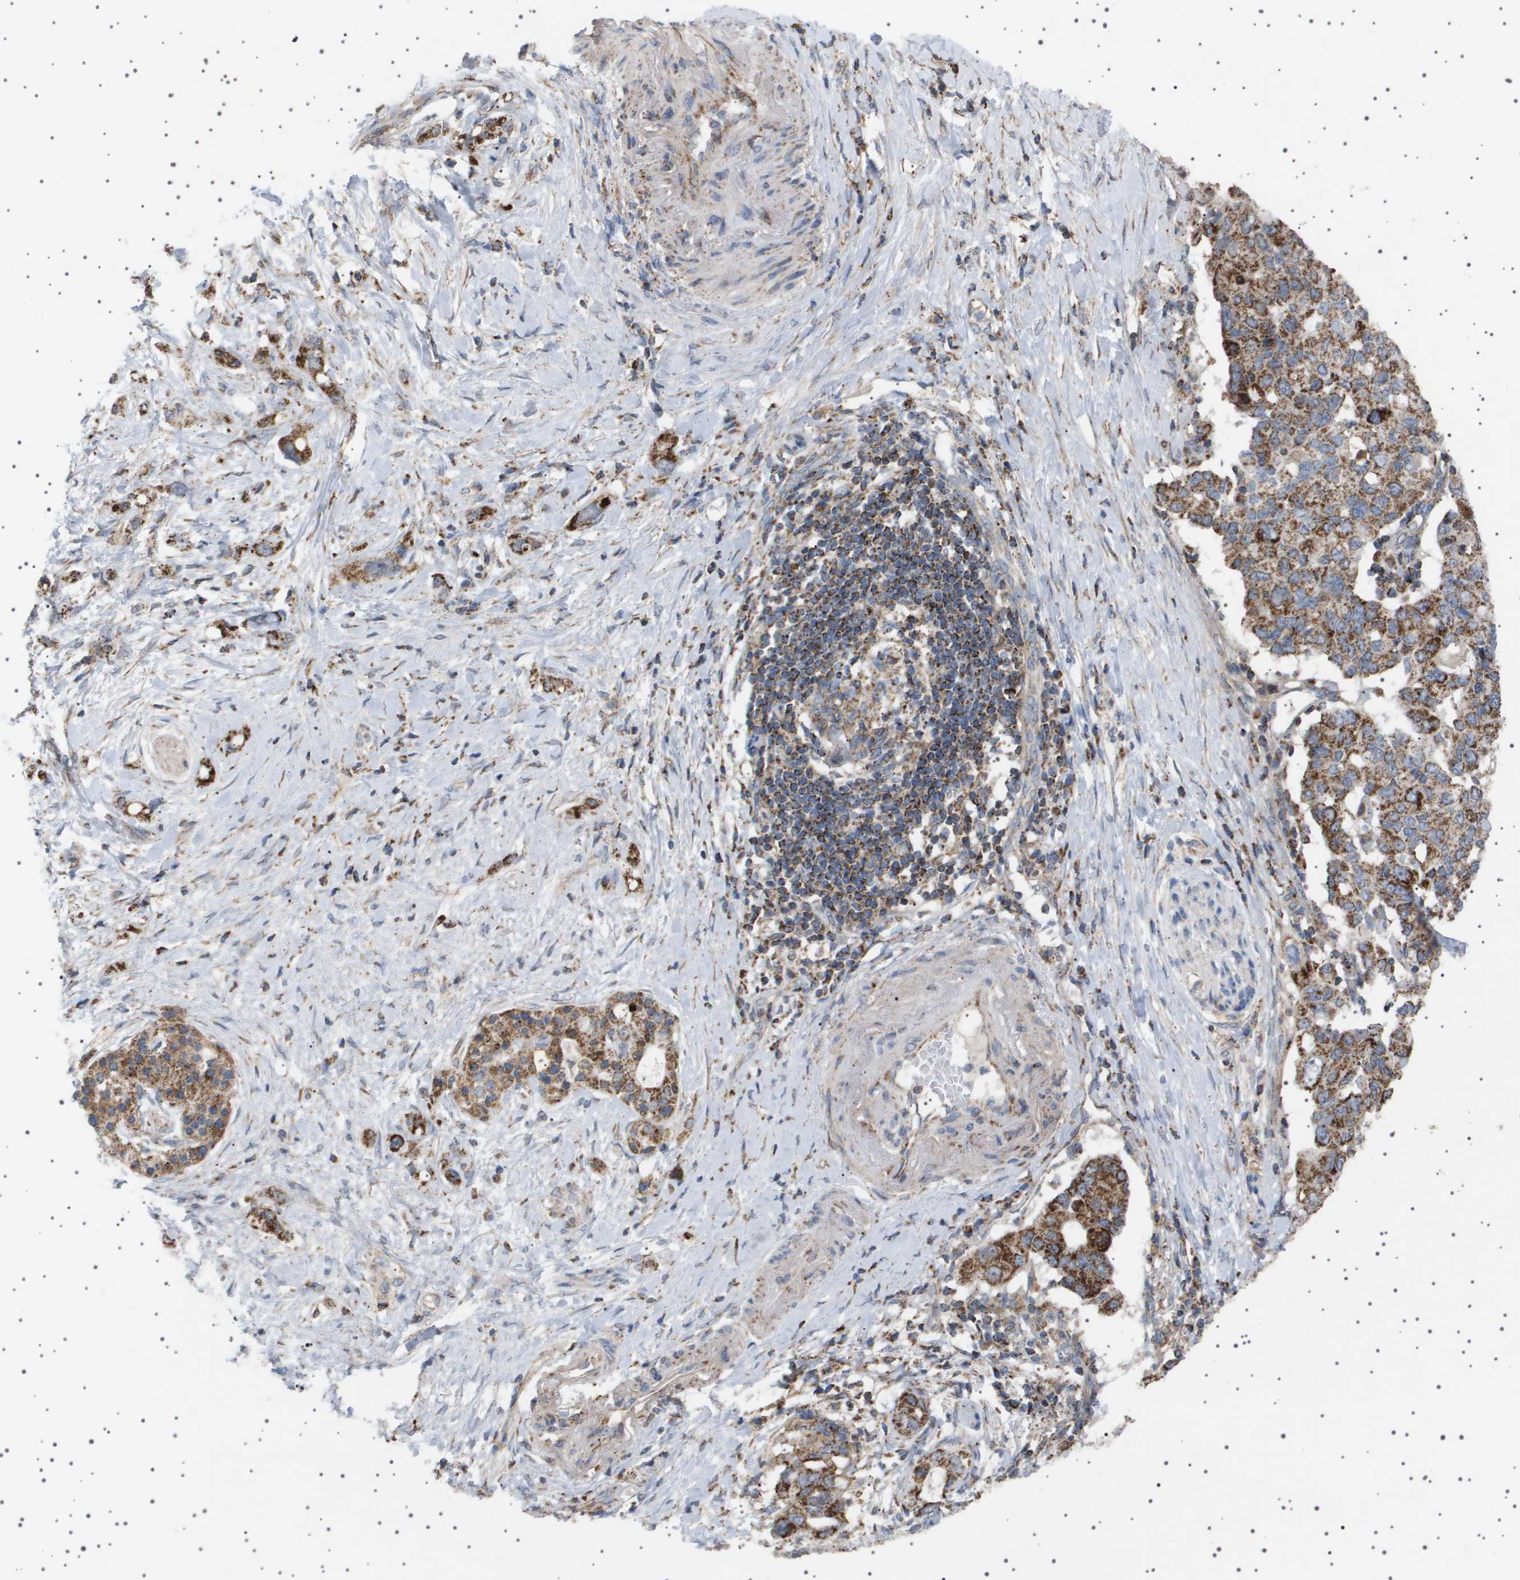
{"staining": {"intensity": "moderate", "quantity": ">75%", "location": "cytoplasmic/membranous"}, "tissue": "pancreatic cancer", "cell_type": "Tumor cells", "image_type": "cancer", "snomed": [{"axis": "morphology", "description": "Adenocarcinoma, NOS"}, {"axis": "topography", "description": "Pancreas"}], "caption": "Immunohistochemical staining of human pancreatic adenocarcinoma displays moderate cytoplasmic/membranous protein expression in about >75% of tumor cells.", "gene": "UBXN8", "patient": {"sex": "female", "age": 56}}